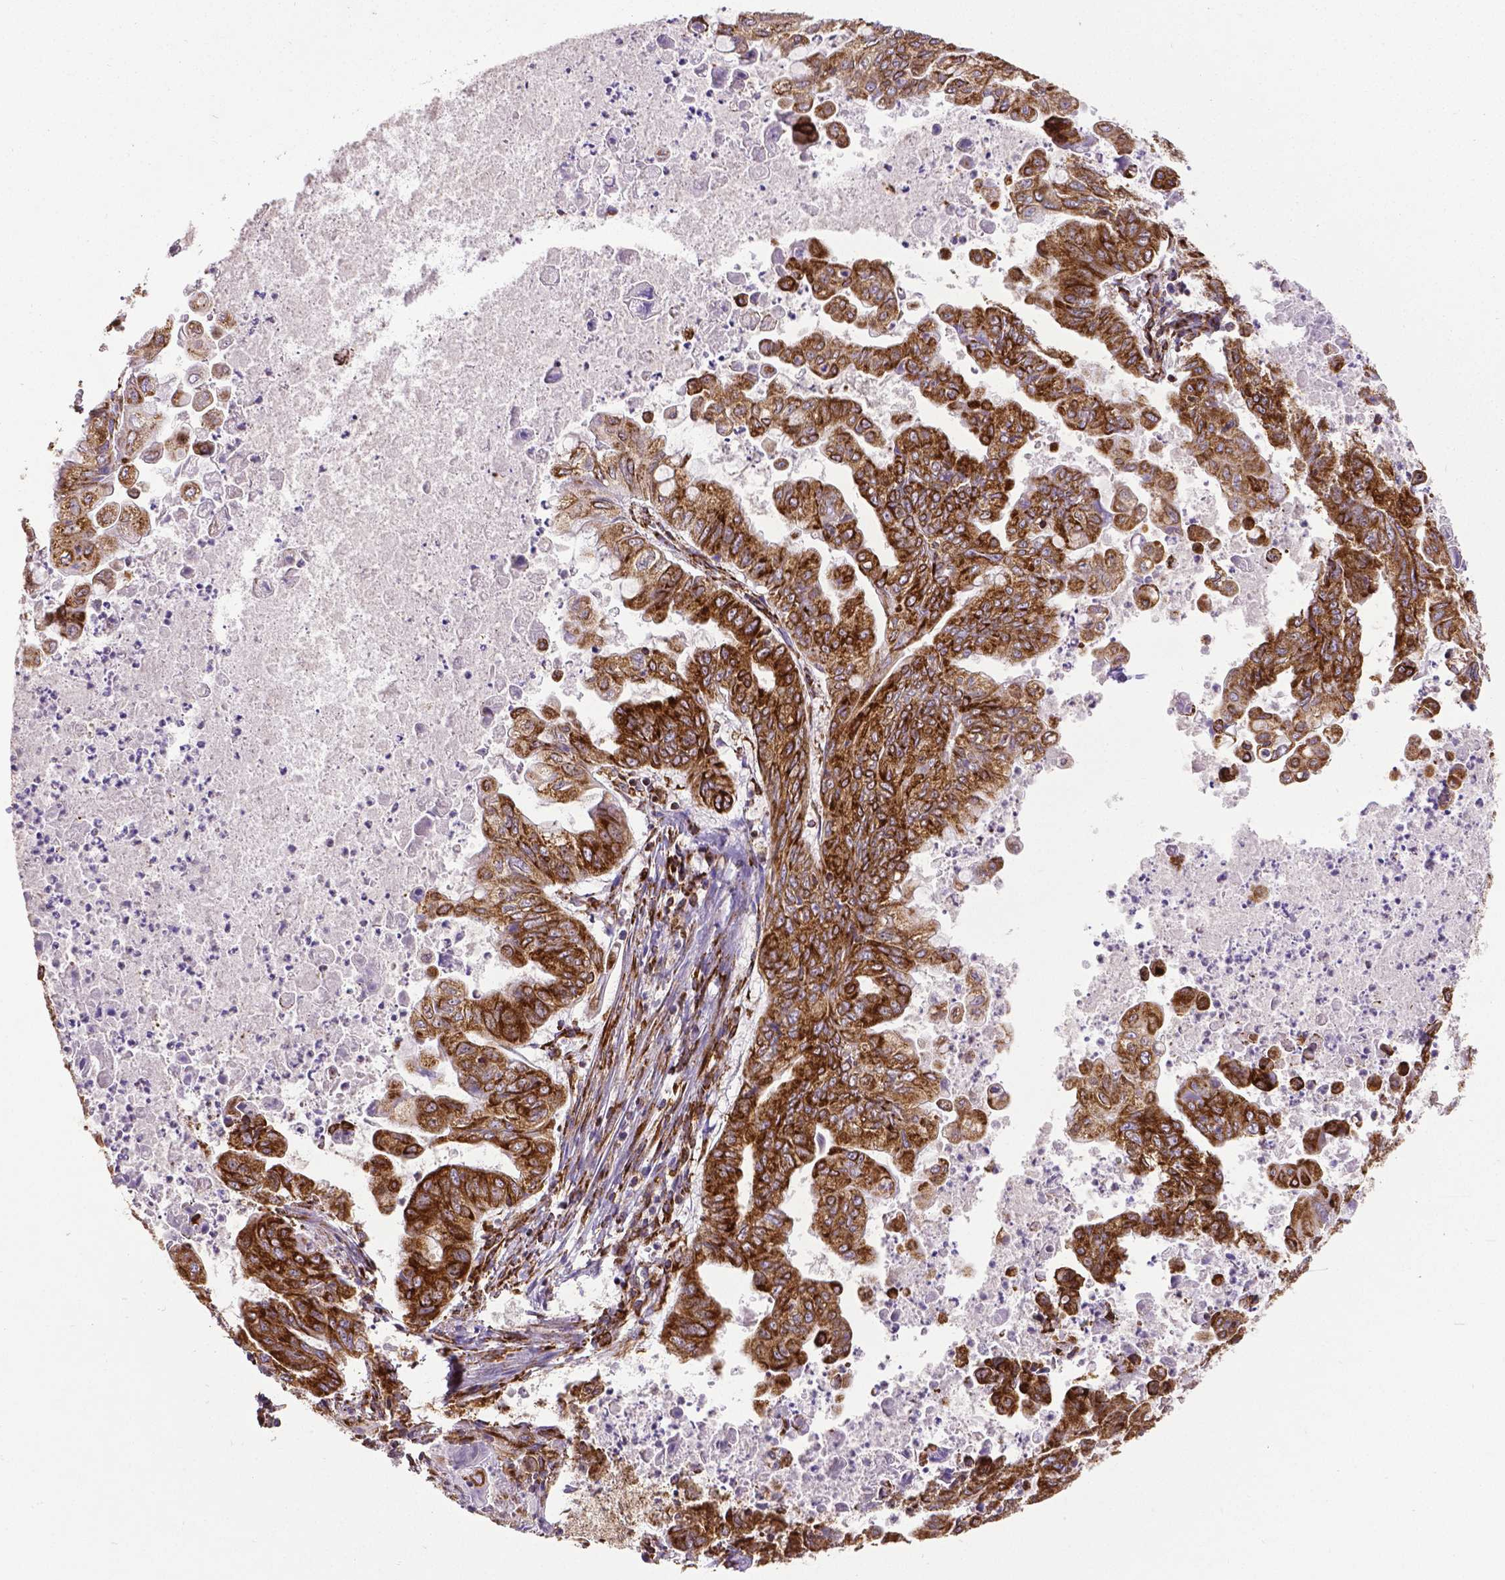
{"staining": {"intensity": "strong", "quantity": ">75%", "location": "cytoplasmic/membranous"}, "tissue": "stomach cancer", "cell_type": "Tumor cells", "image_type": "cancer", "snomed": [{"axis": "morphology", "description": "Adenocarcinoma, NOS"}, {"axis": "topography", "description": "Stomach, upper"}], "caption": "Stomach cancer (adenocarcinoma) stained with a protein marker demonstrates strong staining in tumor cells.", "gene": "MTDH", "patient": {"sex": "male", "age": 80}}